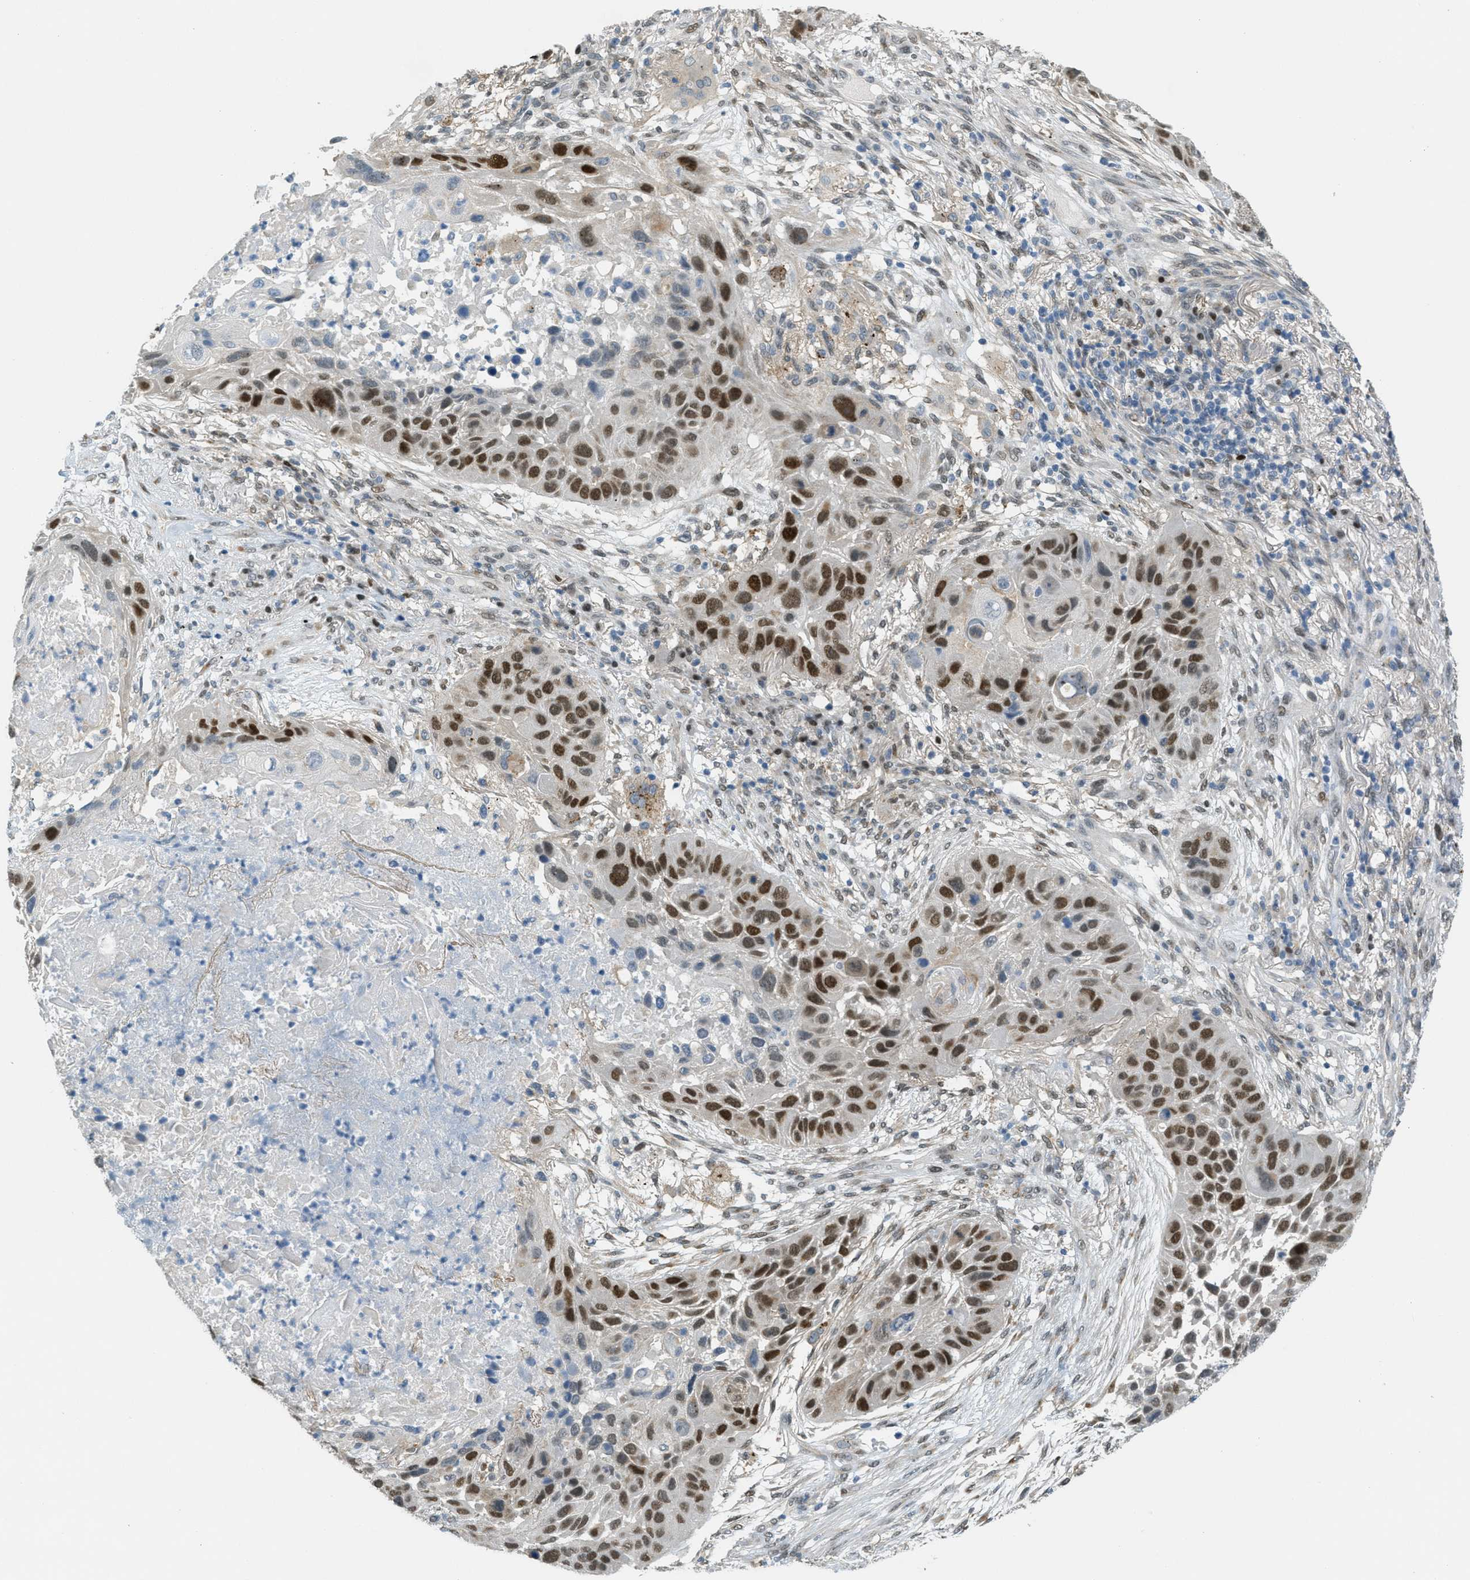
{"staining": {"intensity": "strong", "quantity": ">75%", "location": "nuclear"}, "tissue": "lung cancer", "cell_type": "Tumor cells", "image_type": "cancer", "snomed": [{"axis": "morphology", "description": "Squamous cell carcinoma, NOS"}, {"axis": "topography", "description": "Lung"}], "caption": "Strong nuclear expression for a protein is appreciated in approximately >75% of tumor cells of lung squamous cell carcinoma using immunohistochemistry.", "gene": "TCF3", "patient": {"sex": "male", "age": 57}}